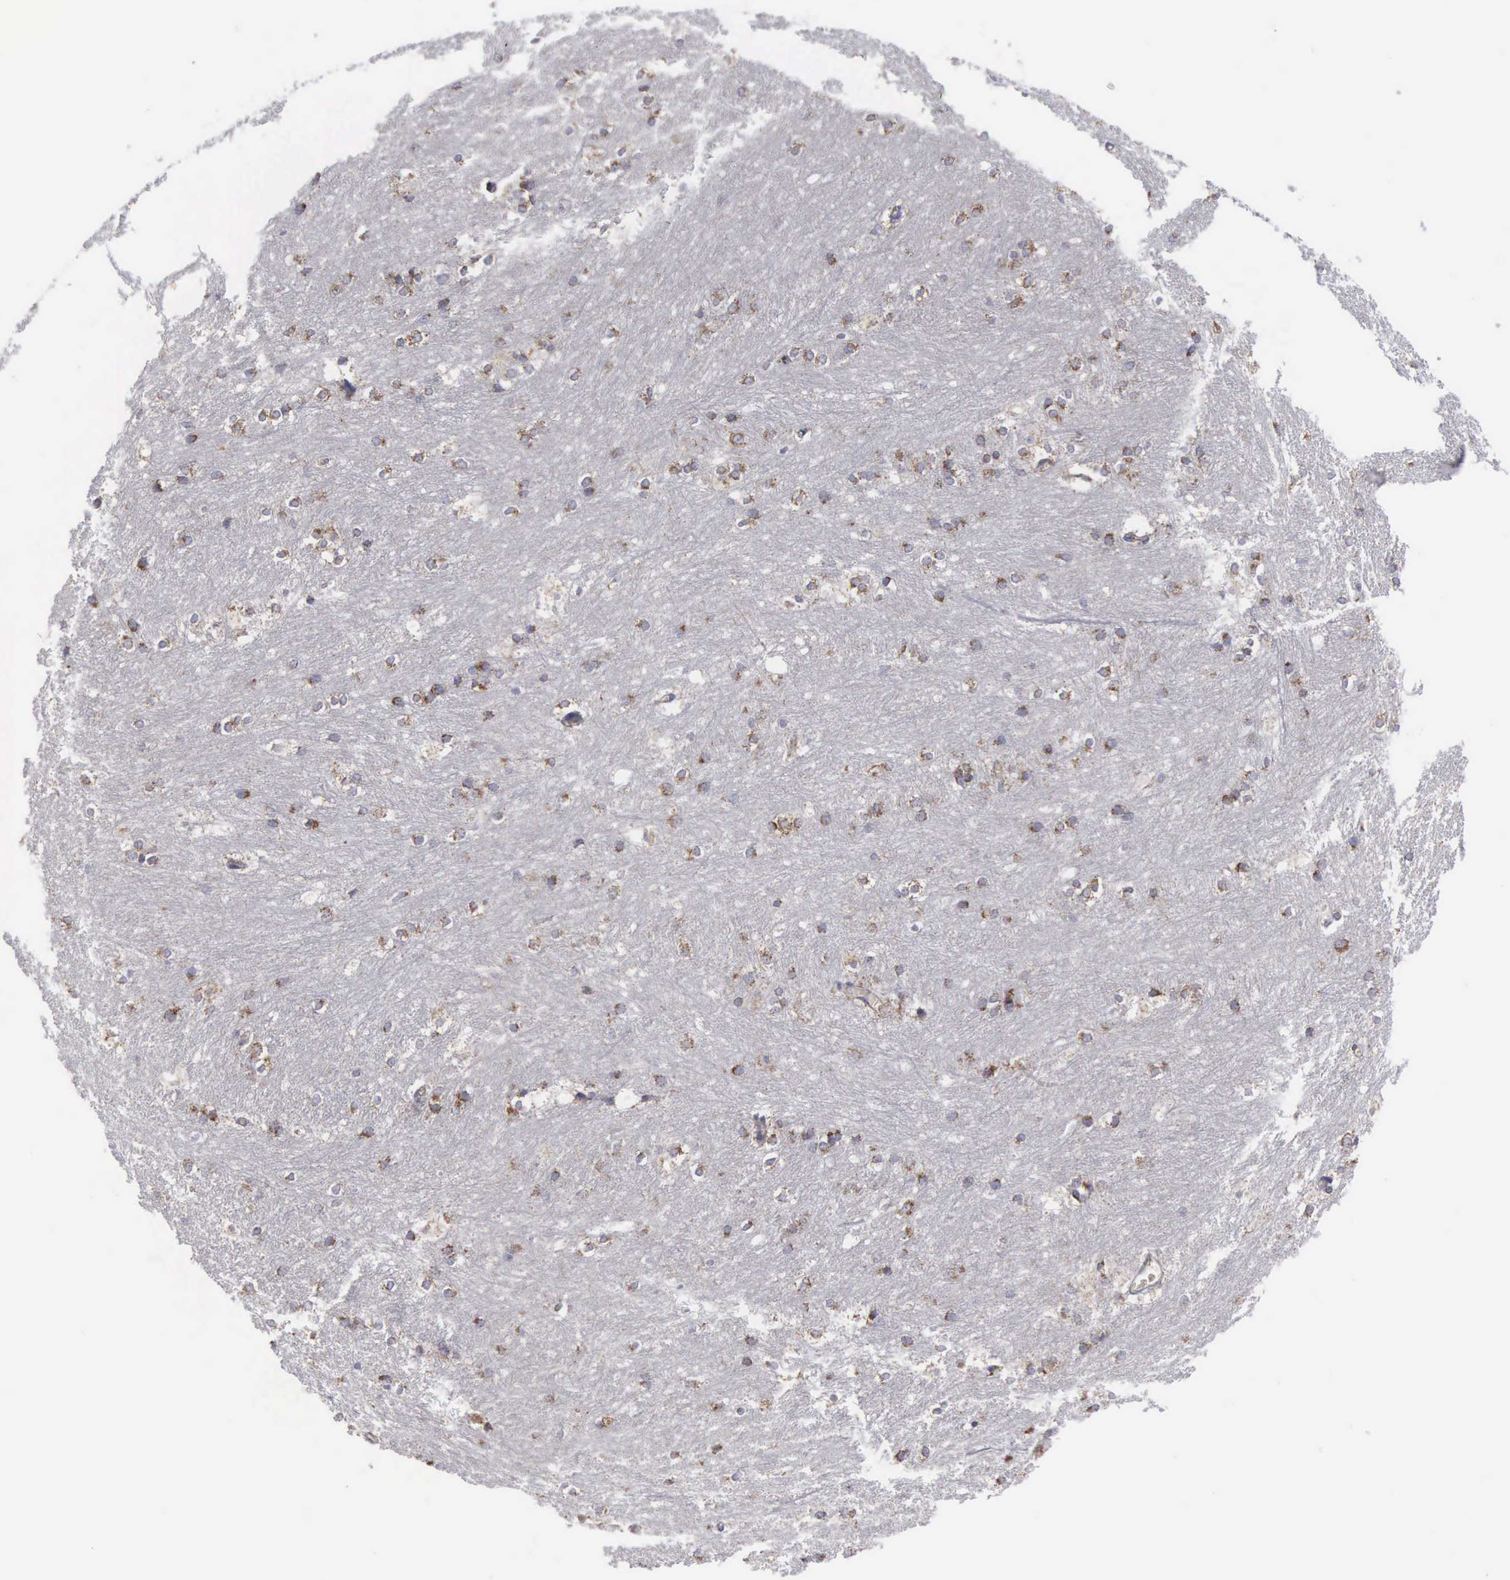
{"staining": {"intensity": "weak", "quantity": "<25%", "location": "cytoplasmic/membranous"}, "tissue": "caudate", "cell_type": "Glial cells", "image_type": "normal", "snomed": [{"axis": "morphology", "description": "Normal tissue, NOS"}, {"axis": "topography", "description": "Lateral ventricle wall"}], "caption": "IHC photomicrograph of unremarkable caudate: human caudate stained with DAB (3,3'-diaminobenzidine) exhibits no significant protein expression in glial cells.", "gene": "APOOL", "patient": {"sex": "female", "age": 19}}